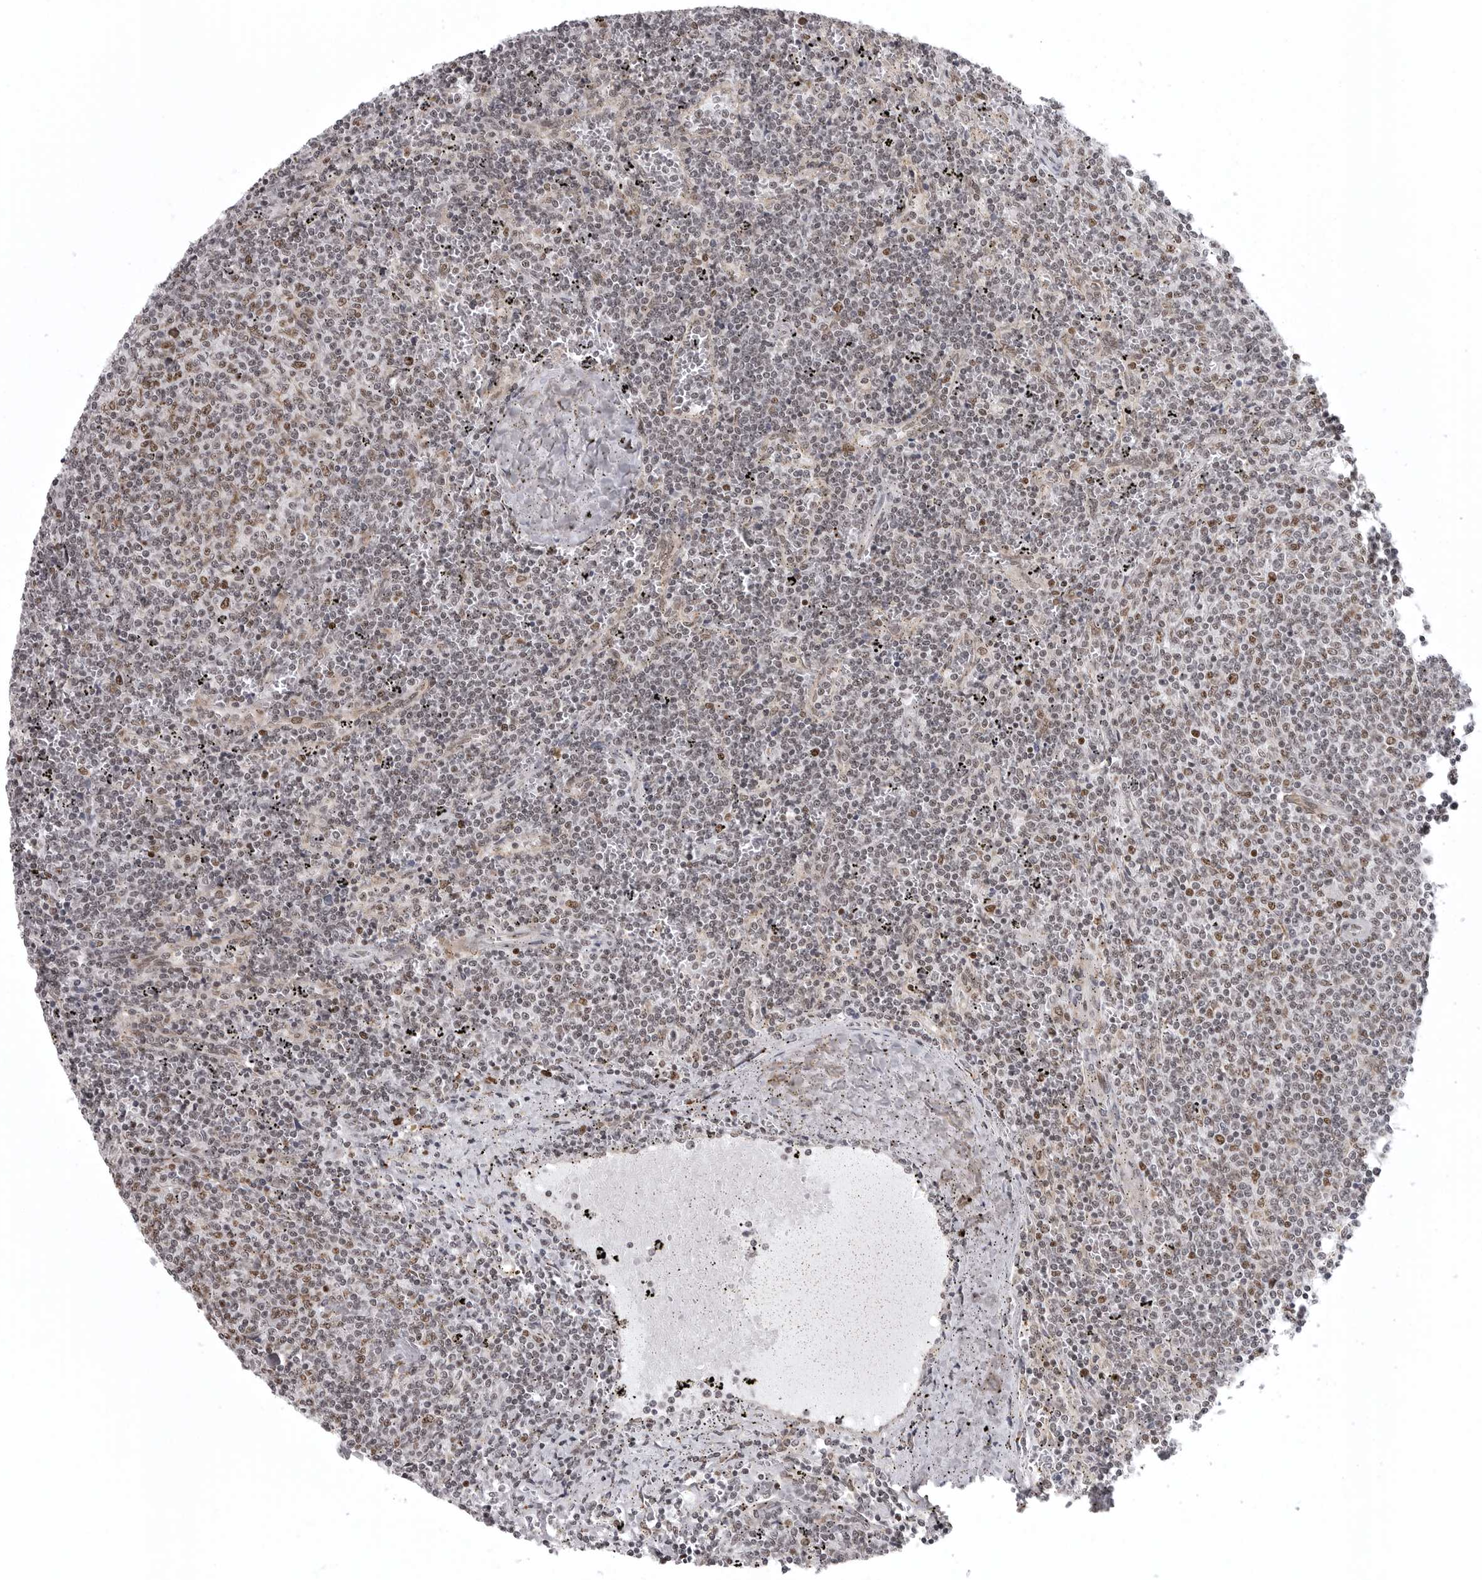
{"staining": {"intensity": "weak", "quantity": "<25%", "location": "nuclear"}, "tissue": "lymphoma", "cell_type": "Tumor cells", "image_type": "cancer", "snomed": [{"axis": "morphology", "description": "Malignant lymphoma, non-Hodgkin's type, Low grade"}, {"axis": "topography", "description": "Spleen"}], "caption": "Malignant lymphoma, non-Hodgkin's type (low-grade) was stained to show a protein in brown. There is no significant staining in tumor cells.", "gene": "PRDM10", "patient": {"sex": "female", "age": 50}}